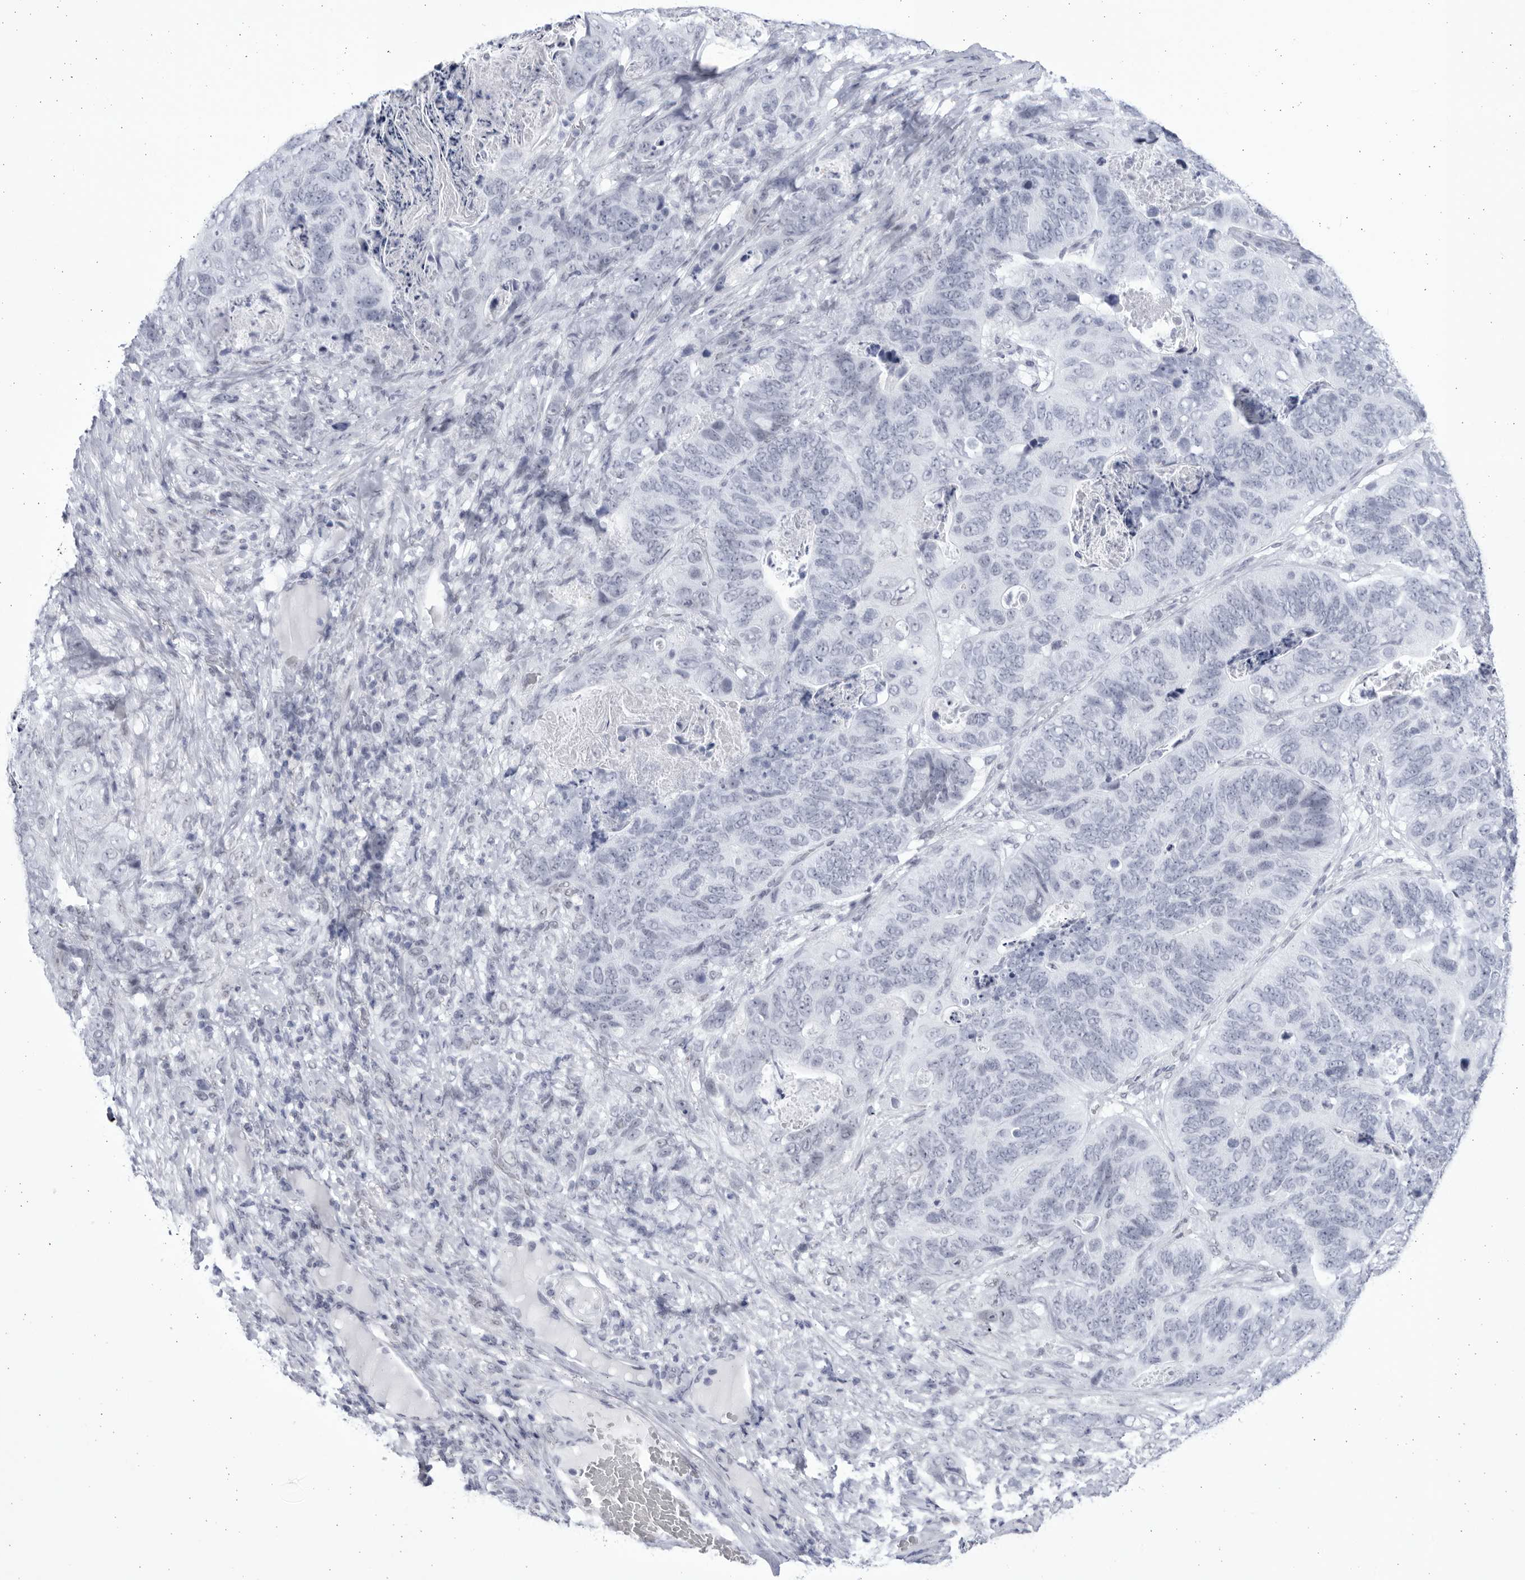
{"staining": {"intensity": "negative", "quantity": "none", "location": "none"}, "tissue": "stomach cancer", "cell_type": "Tumor cells", "image_type": "cancer", "snomed": [{"axis": "morphology", "description": "Normal tissue, NOS"}, {"axis": "morphology", "description": "Adenocarcinoma, NOS"}, {"axis": "topography", "description": "Stomach"}], "caption": "Tumor cells are negative for brown protein staining in stomach cancer (adenocarcinoma).", "gene": "CCDC181", "patient": {"sex": "female", "age": 89}}